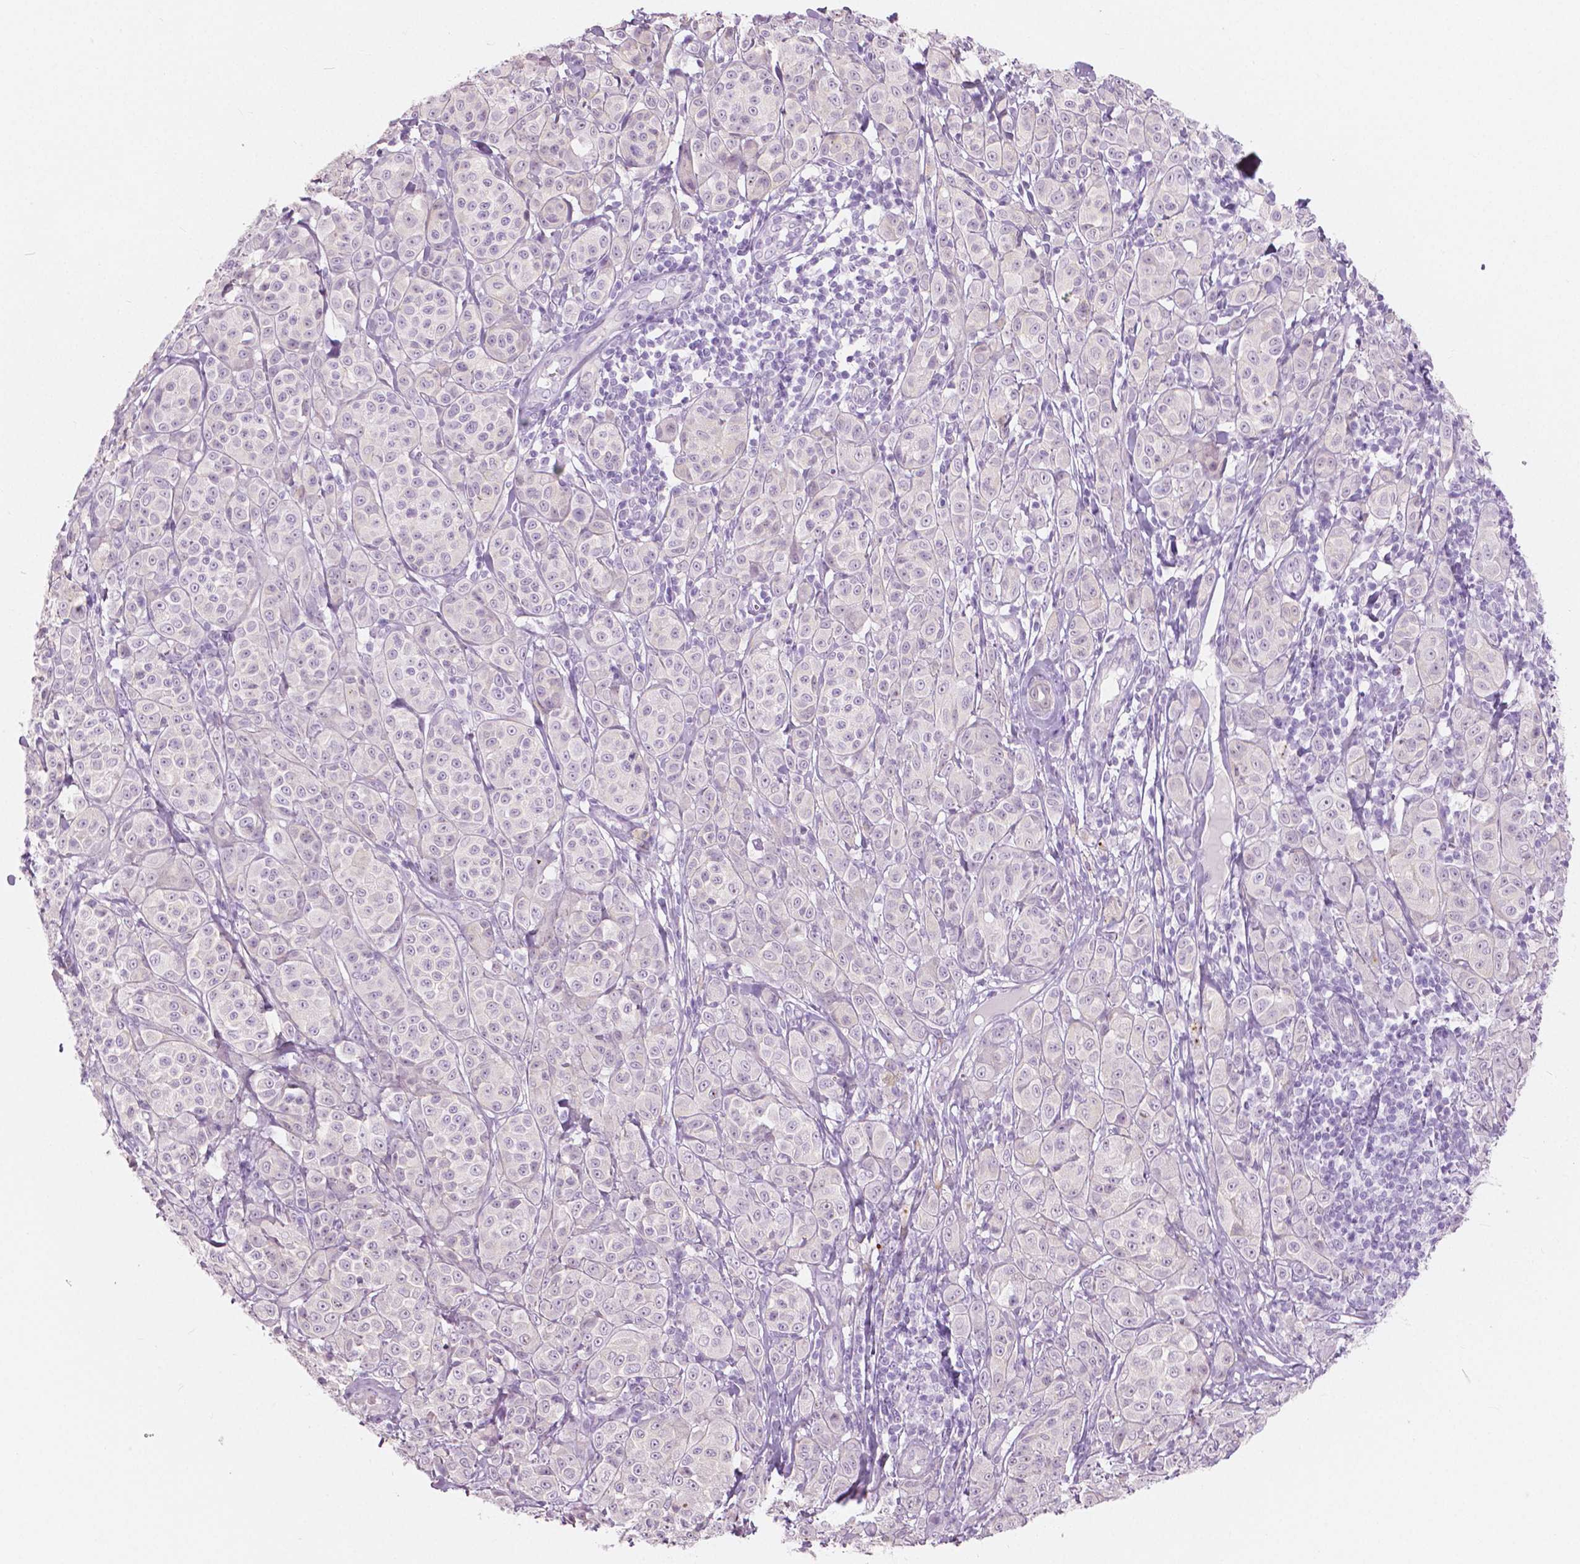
{"staining": {"intensity": "negative", "quantity": "none", "location": "none"}, "tissue": "melanoma", "cell_type": "Tumor cells", "image_type": "cancer", "snomed": [{"axis": "morphology", "description": "Malignant melanoma, NOS"}, {"axis": "topography", "description": "Skin"}], "caption": "Immunohistochemical staining of human melanoma displays no significant expression in tumor cells.", "gene": "A4GNT", "patient": {"sex": "male", "age": 89}}